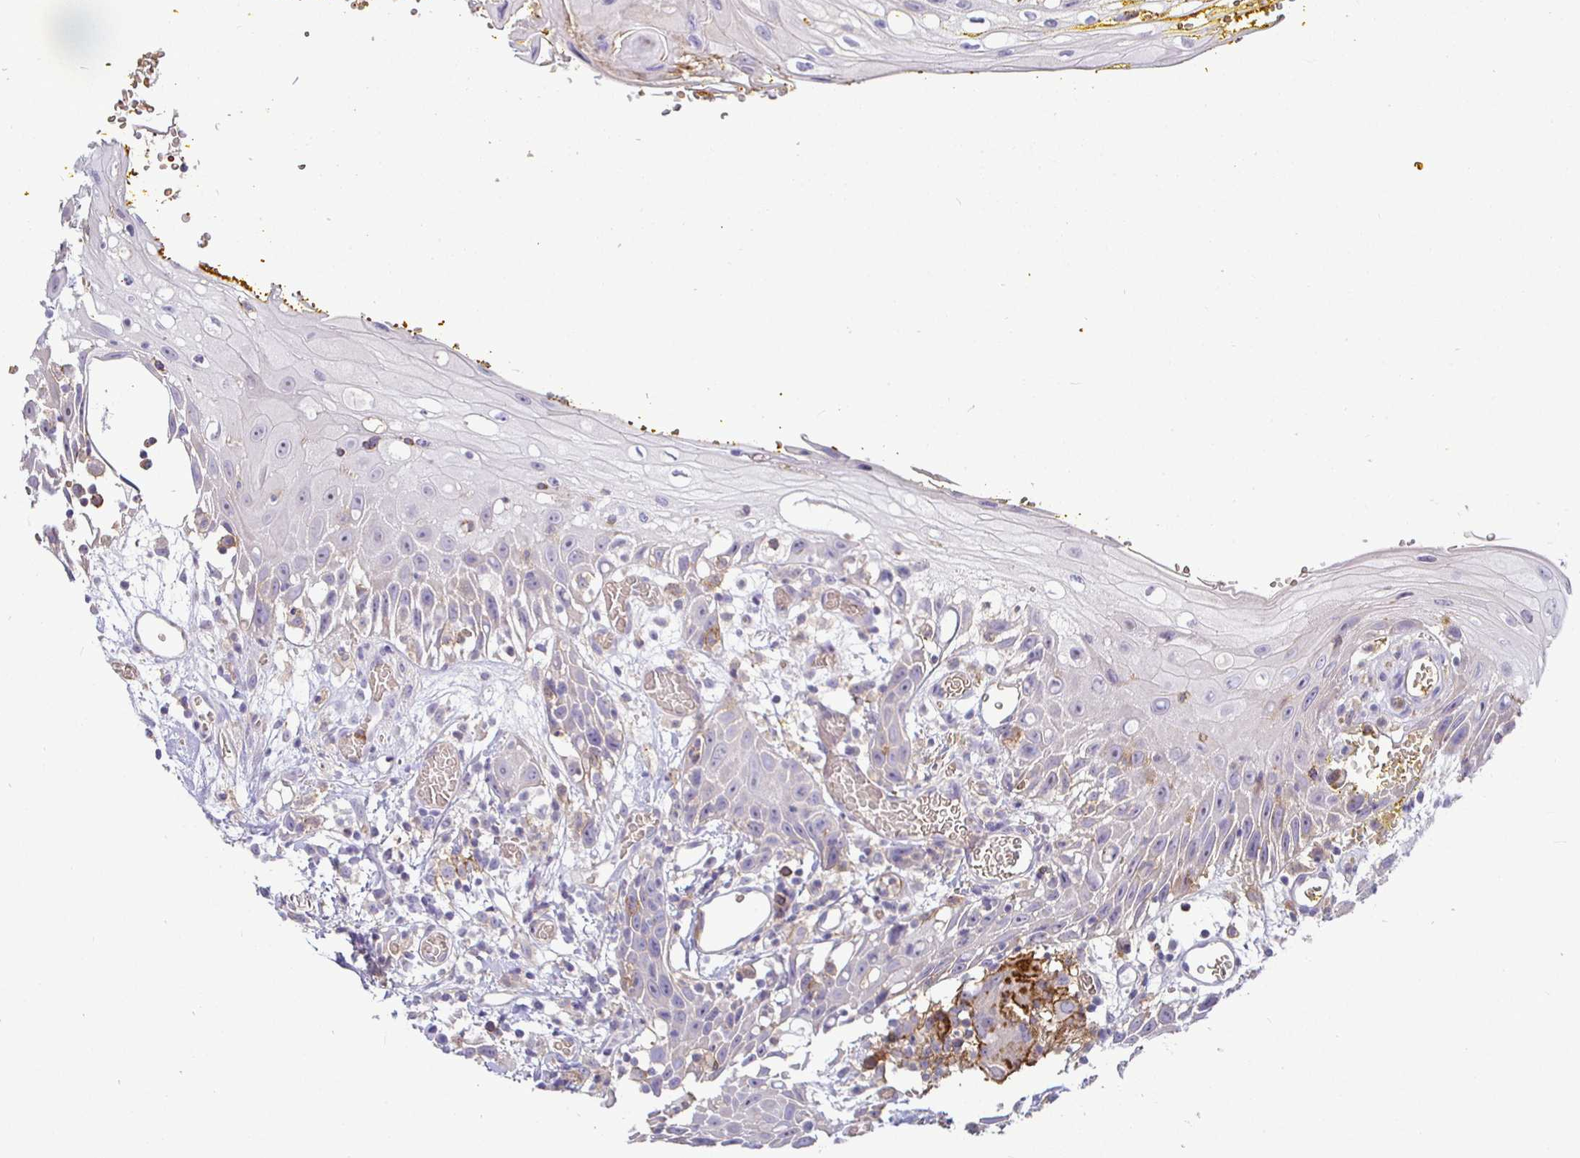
{"staining": {"intensity": "negative", "quantity": "none", "location": "none"}, "tissue": "head and neck cancer", "cell_type": "Tumor cells", "image_type": "cancer", "snomed": [{"axis": "morphology", "description": "Squamous cell carcinoma, NOS"}, {"axis": "topography", "description": "Oral tissue"}, {"axis": "topography", "description": "Head-Neck"}], "caption": "Image shows no significant protein staining in tumor cells of head and neck cancer. (DAB (3,3'-diaminobenzidine) immunohistochemistry (IHC) with hematoxylin counter stain).", "gene": "SIRPA", "patient": {"sex": "male", "age": 49}}